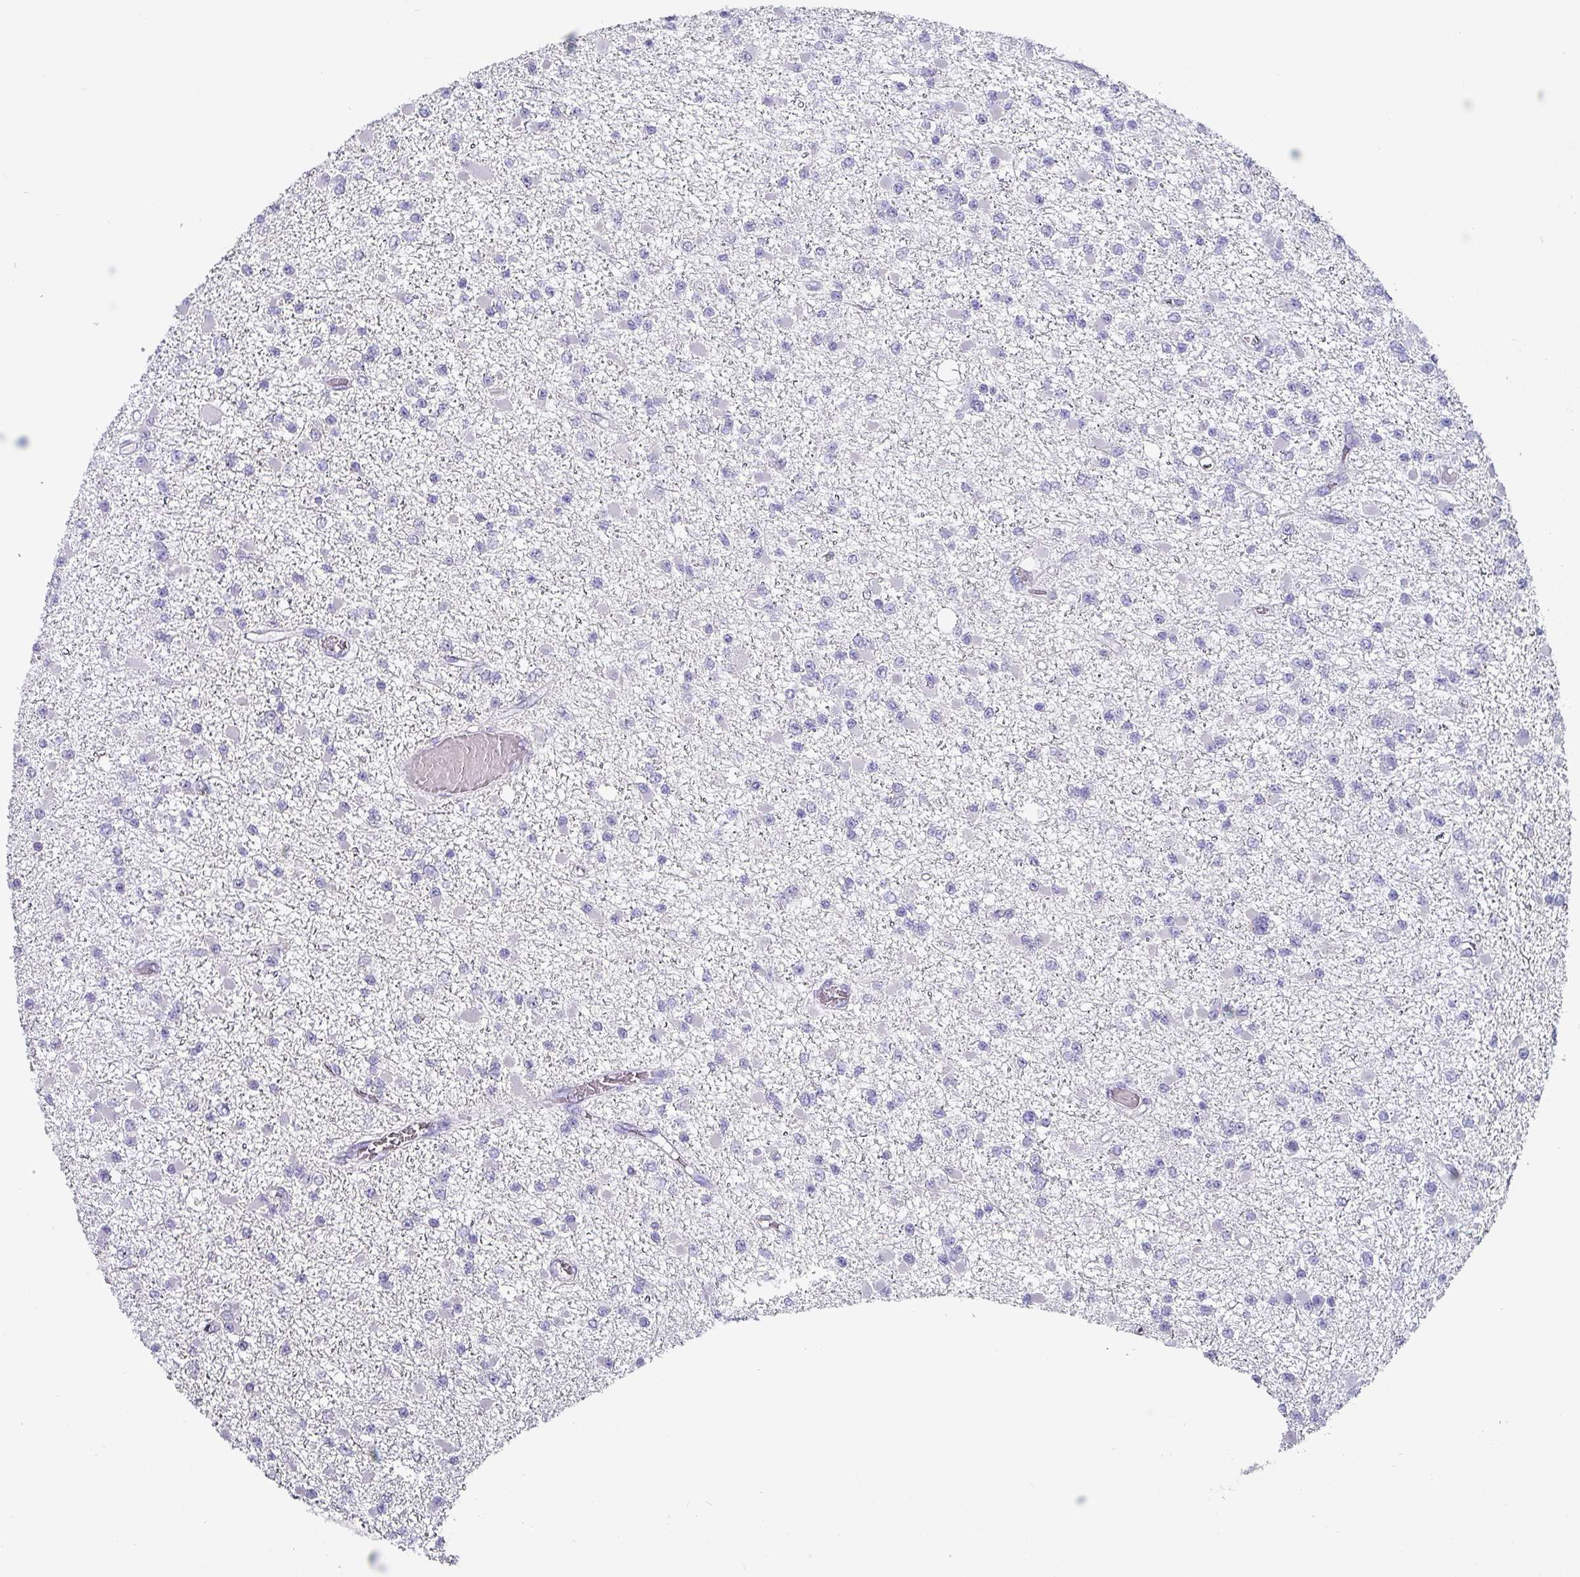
{"staining": {"intensity": "negative", "quantity": "none", "location": "none"}, "tissue": "glioma", "cell_type": "Tumor cells", "image_type": "cancer", "snomed": [{"axis": "morphology", "description": "Glioma, malignant, Low grade"}, {"axis": "topography", "description": "Brain"}], "caption": "There is no significant staining in tumor cells of malignant glioma (low-grade). (Immunohistochemistry, brightfield microscopy, high magnification).", "gene": "INS-IGF2", "patient": {"sex": "female", "age": 22}}